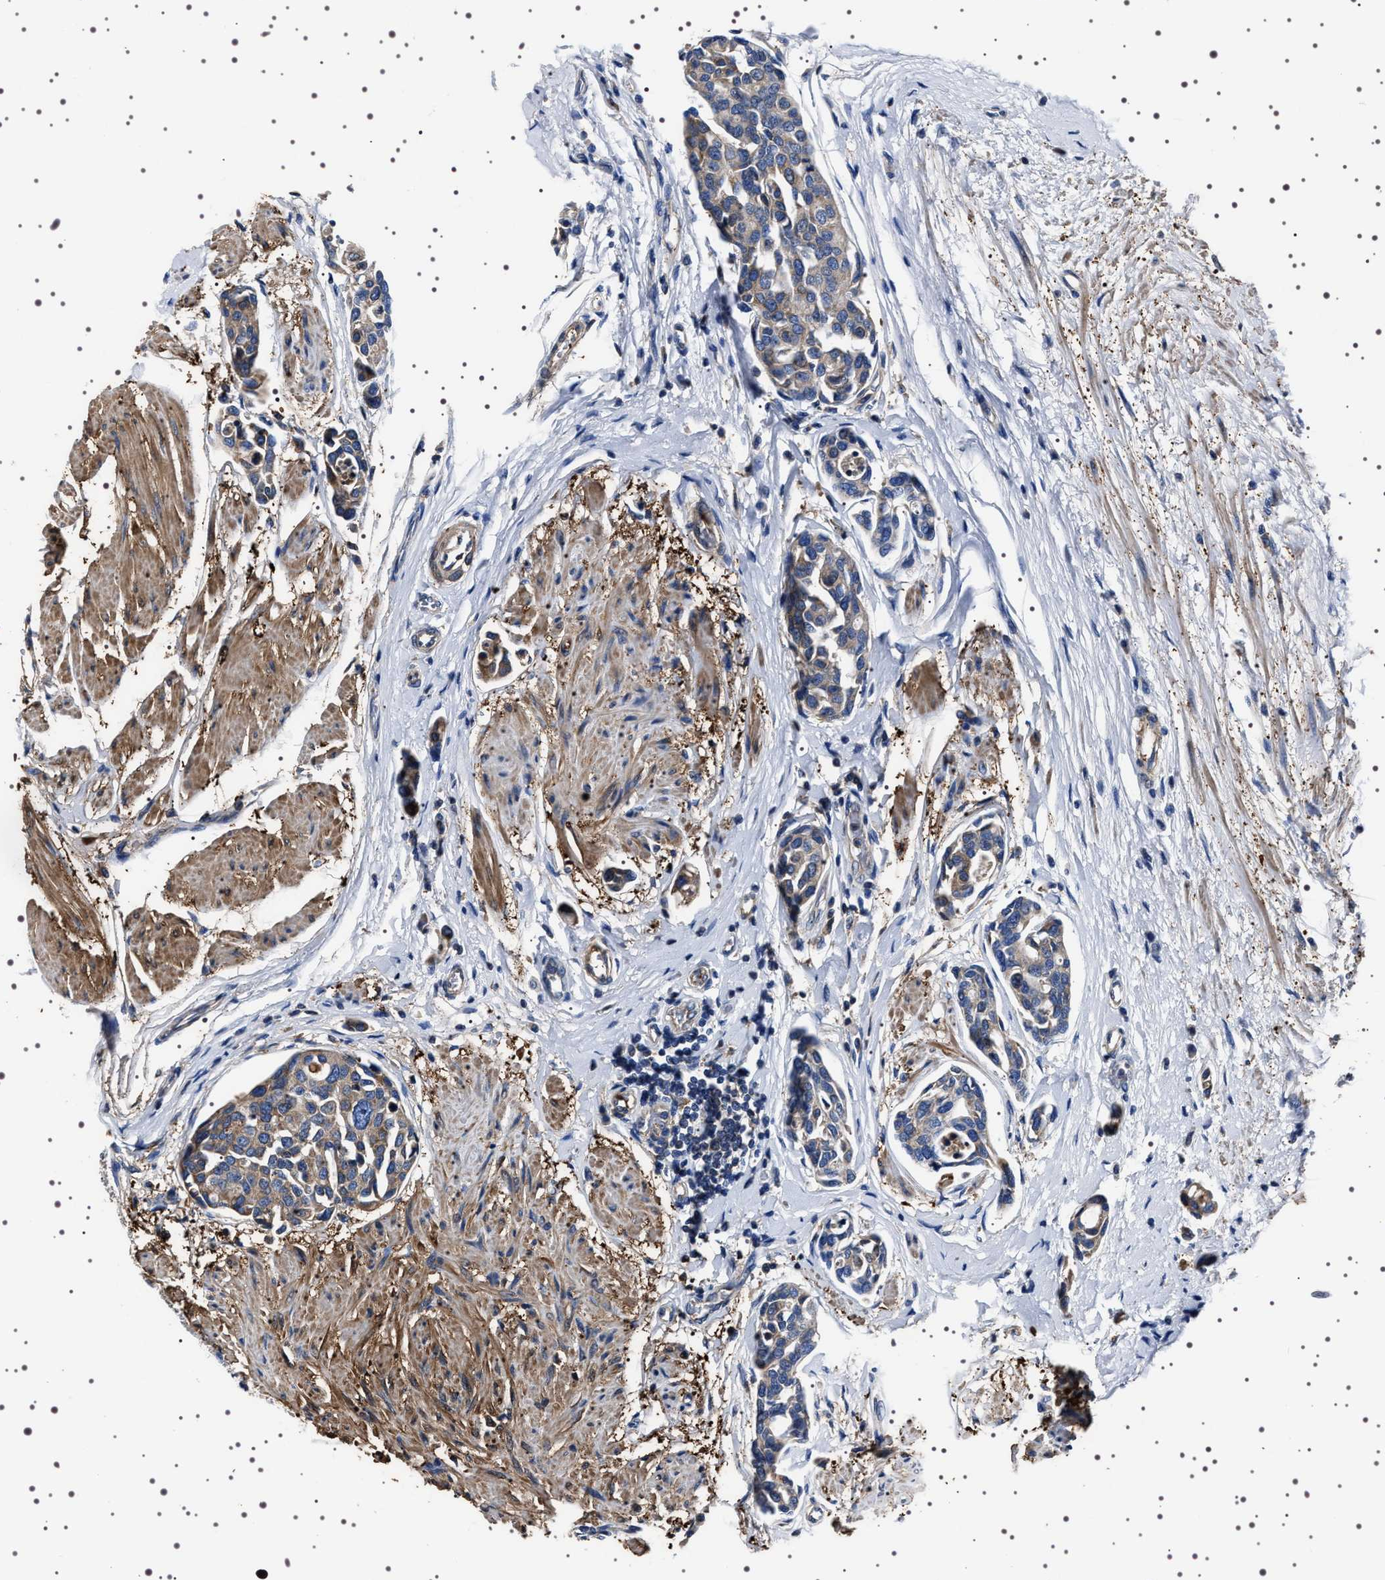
{"staining": {"intensity": "weak", "quantity": ">75%", "location": "cytoplasmic/membranous"}, "tissue": "urothelial cancer", "cell_type": "Tumor cells", "image_type": "cancer", "snomed": [{"axis": "morphology", "description": "Urothelial carcinoma, High grade"}, {"axis": "topography", "description": "Urinary bladder"}], "caption": "Tumor cells exhibit low levels of weak cytoplasmic/membranous expression in about >75% of cells in human high-grade urothelial carcinoma.", "gene": "WDR1", "patient": {"sex": "male", "age": 78}}